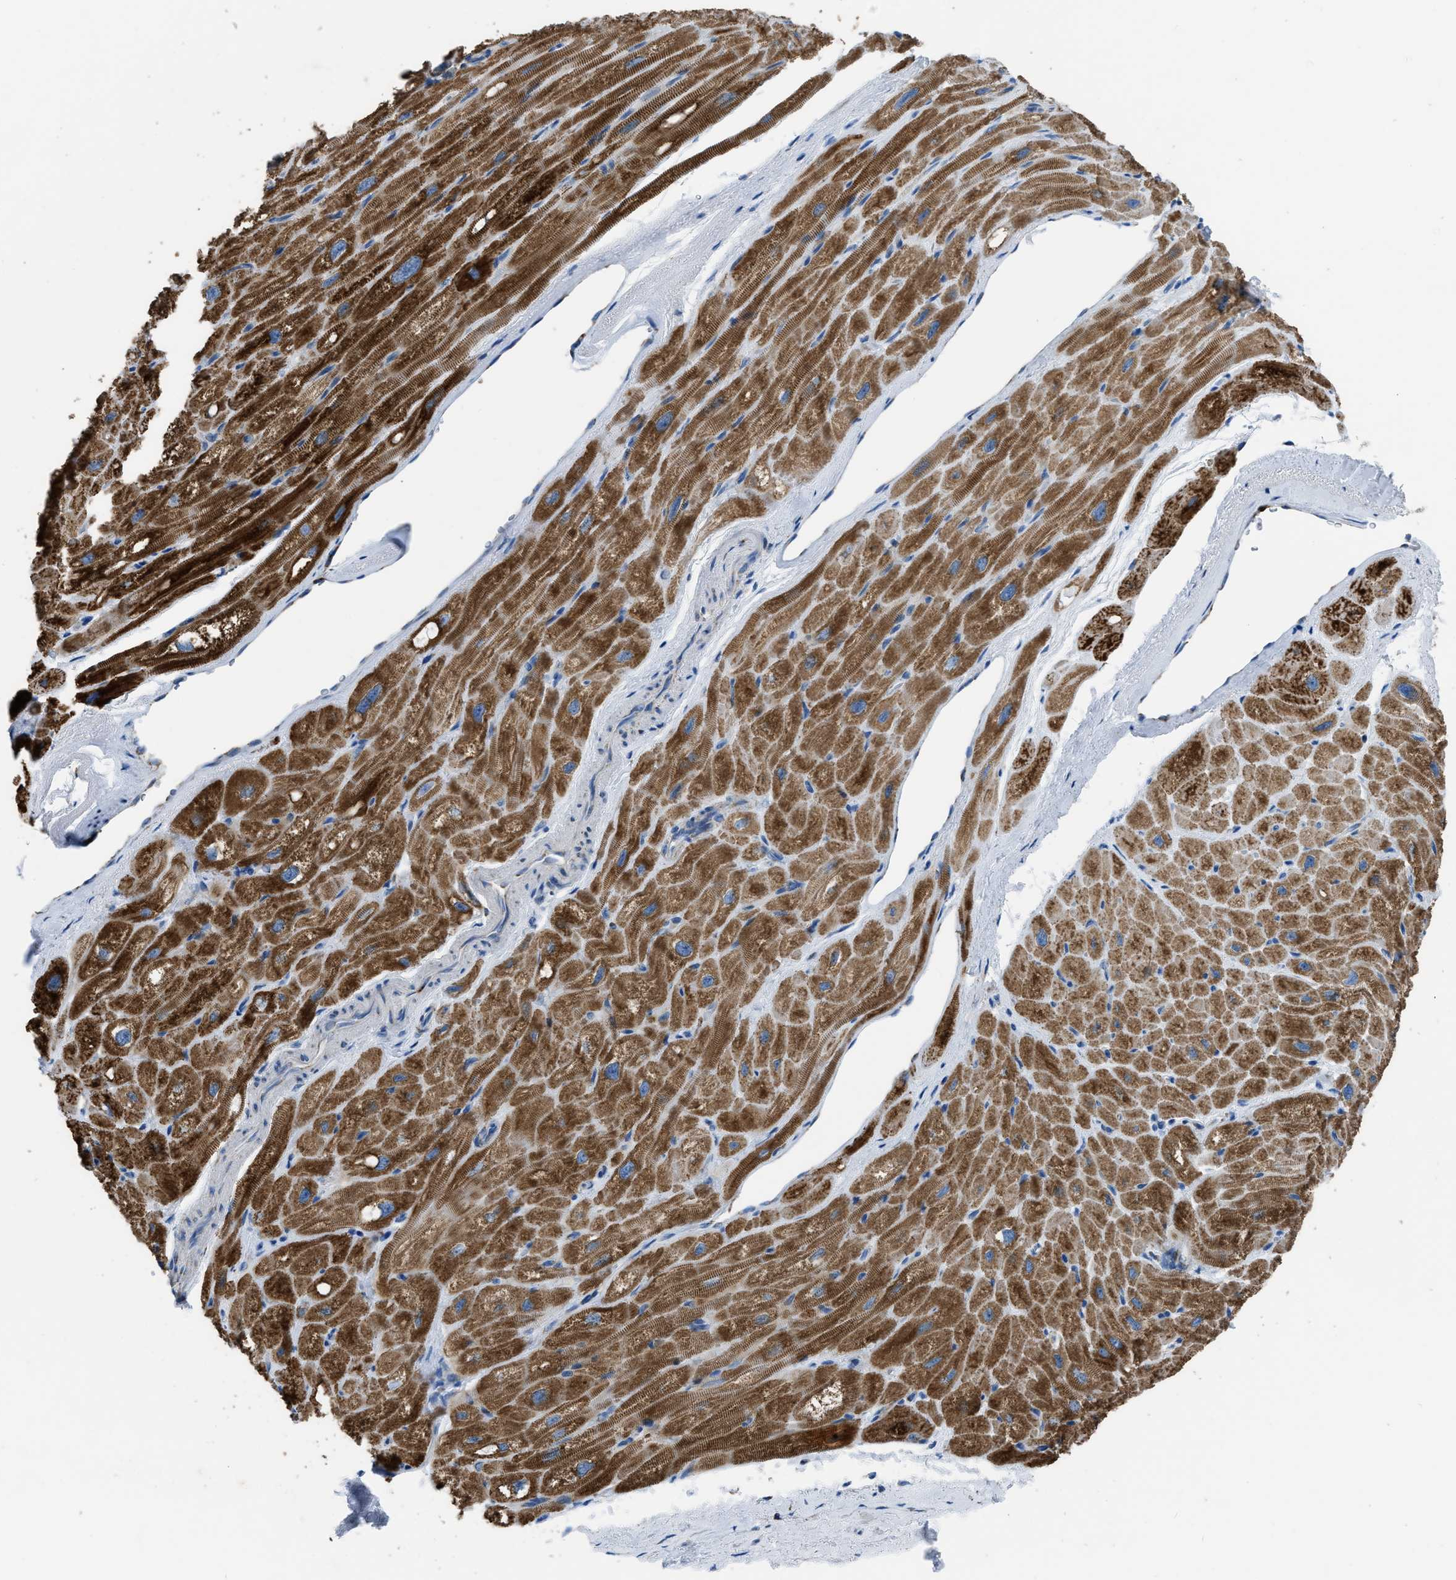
{"staining": {"intensity": "strong", "quantity": ">75%", "location": "cytoplasmic/membranous"}, "tissue": "heart muscle", "cell_type": "Cardiomyocytes", "image_type": "normal", "snomed": [{"axis": "morphology", "description": "Normal tissue, NOS"}, {"axis": "topography", "description": "Heart"}], "caption": "A brown stain labels strong cytoplasmic/membranous positivity of a protein in cardiomyocytes of benign heart muscle.", "gene": "ETFB", "patient": {"sex": "male", "age": 49}}